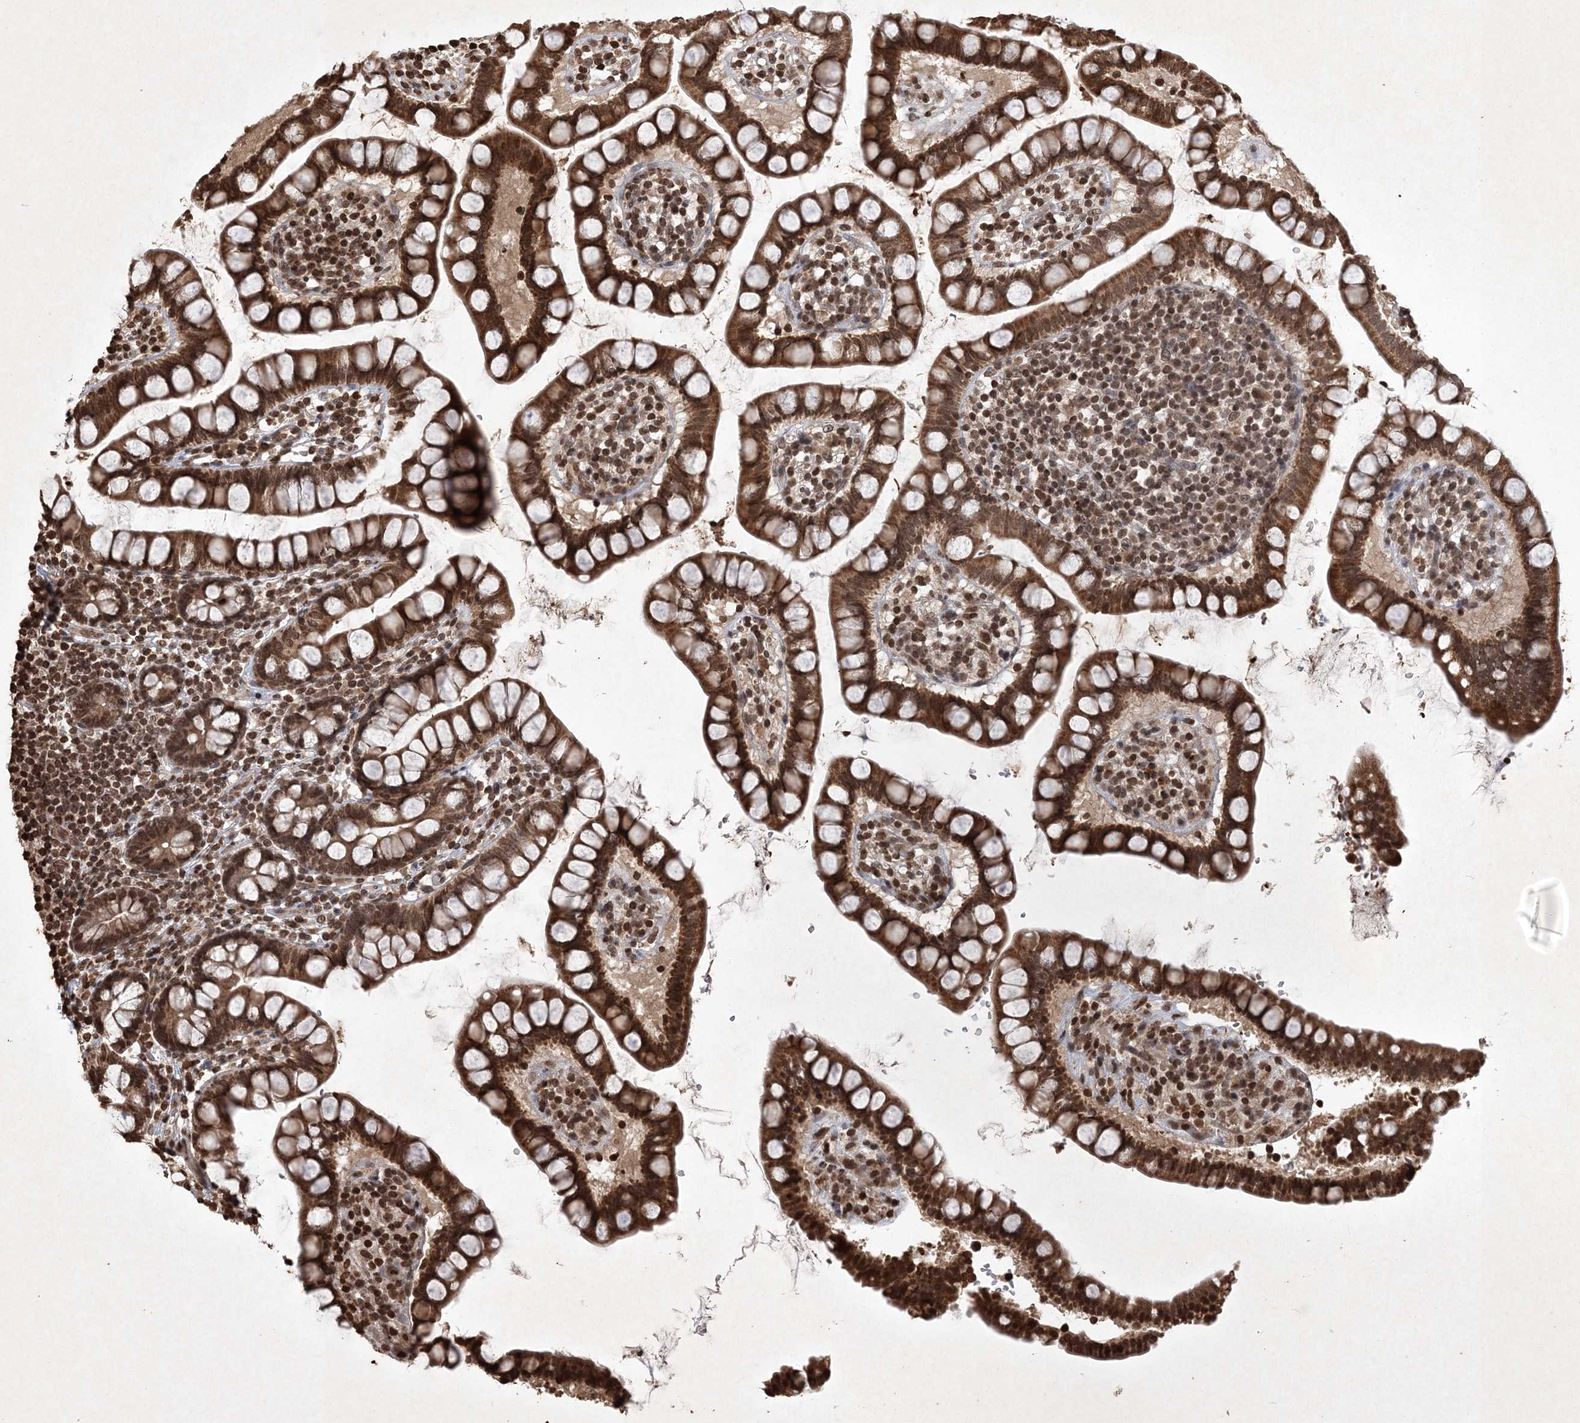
{"staining": {"intensity": "strong", "quantity": ">75%", "location": "cytoplasmic/membranous,nuclear"}, "tissue": "small intestine", "cell_type": "Glandular cells", "image_type": "normal", "snomed": [{"axis": "morphology", "description": "Normal tissue, NOS"}, {"axis": "topography", "description": "Small intestine"}], "caption": "This micrograph shows immunohistochemistry staining of normal human small intestine, with high strong cytoplasmic/membranous,nuclear positivity in approximately >75% of glandular cells.", "gene": "NEDD9", "patient": {"sex": "female", "age": 84}}